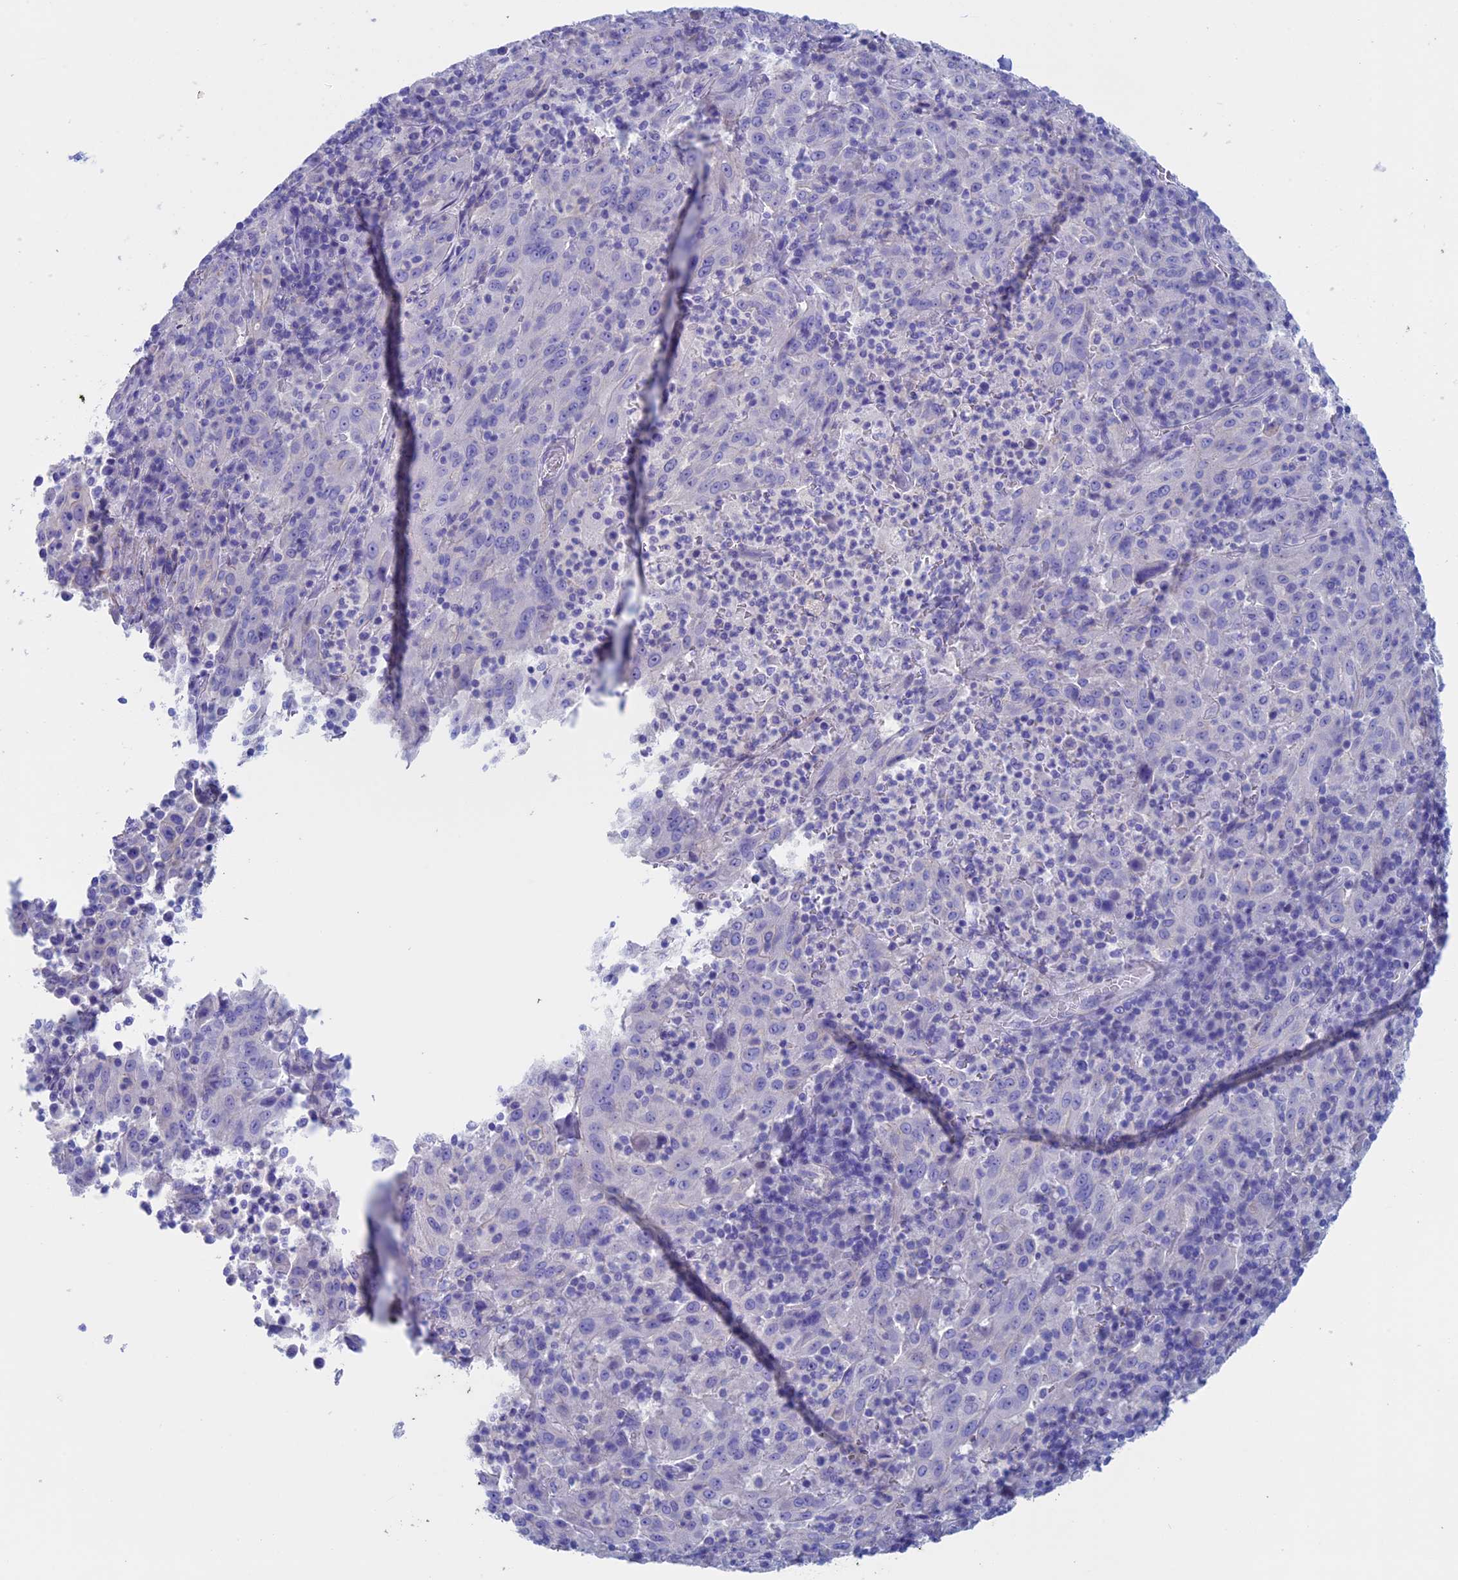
{"staining": {"intensity": "negative", "quantity": "none", "location": "none"}, "tissue": "pancreatic cancer", "cell_type": "Tumor cells", "image_type": "cancer", "snomed": [{"axis": "morphology", "description": "Adenocarcinoma, NOS"}, {"axis": "topography", "description": "Pancreas"}], "caption": "Adenocarcinoma (pancreatic) stained for a protein using immunohistochemistry (IHC) reveals no staining tumor cells.", "gene": "ADH7", "patient": {"sex": "male", "age": 63}}